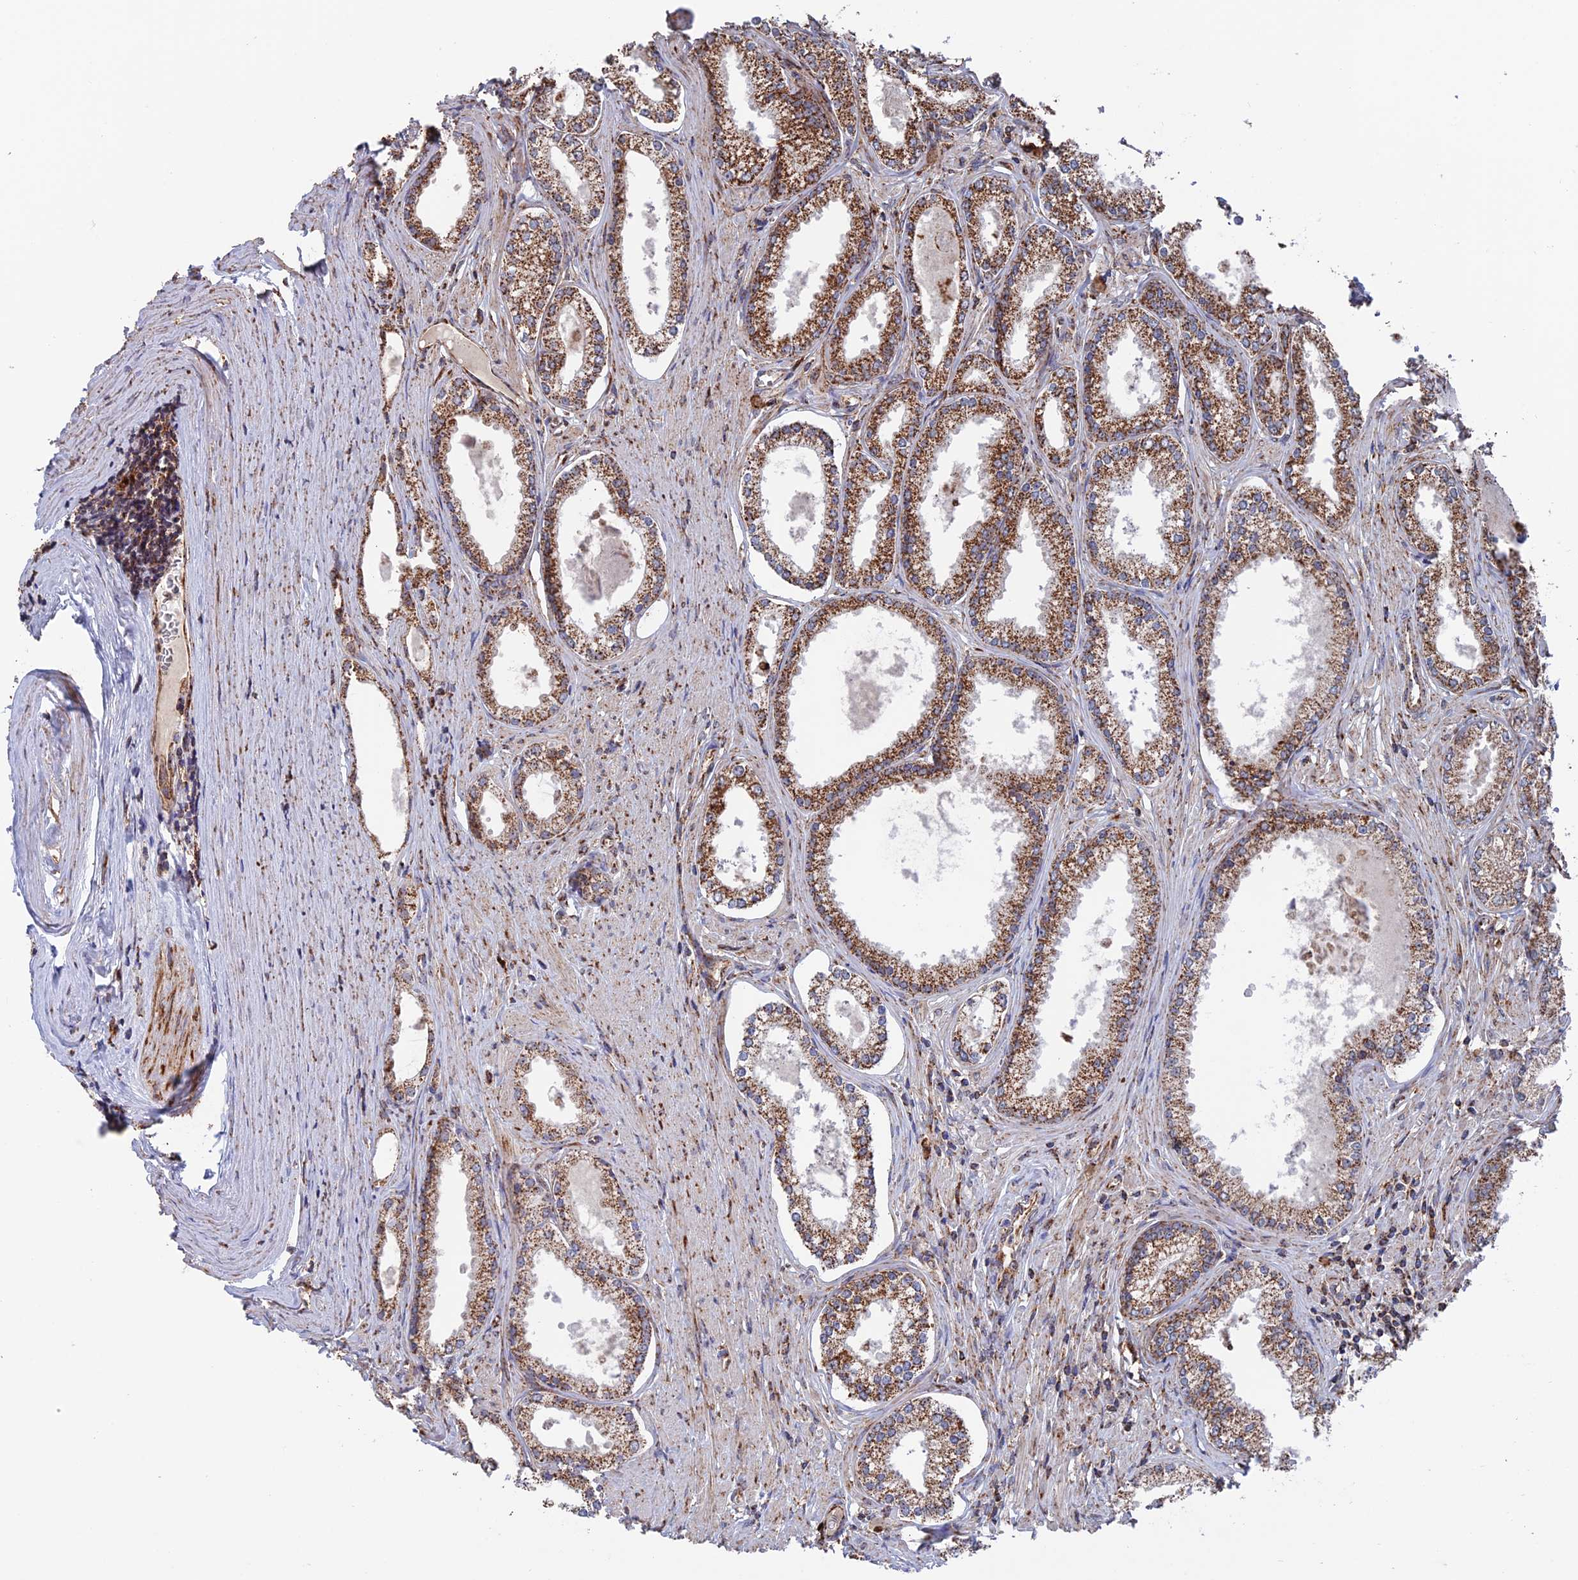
{"staining": {"intensity": "moderate", "quantity": ">75%", "location": "cytoplasmic/membranous"}, "tissue": "prostate cancer", "cell_type": "Tumor cells", "image_type": "cancer", "snomed": [{"axis": "morphology", "description": "Adenocarcinoma, High grade"}, {"axis": "topography", "description": "Prostate"}], "caption": "Immunohistochemistry (IHC) staining of adenocarcinoma (high-grade) (prostate), which shows medium levels of moderate cytoplasmic/membranous staining in about >75% of tumor cells indicating moderate cytoplasmic/membranous protein expression. The staining was performed using DAB (brown) for protein detection and nuclei were counterstained in hematoxylin (blue).", "gene": "DTYMK", "patient": {"sex": "male", "age": 68}}